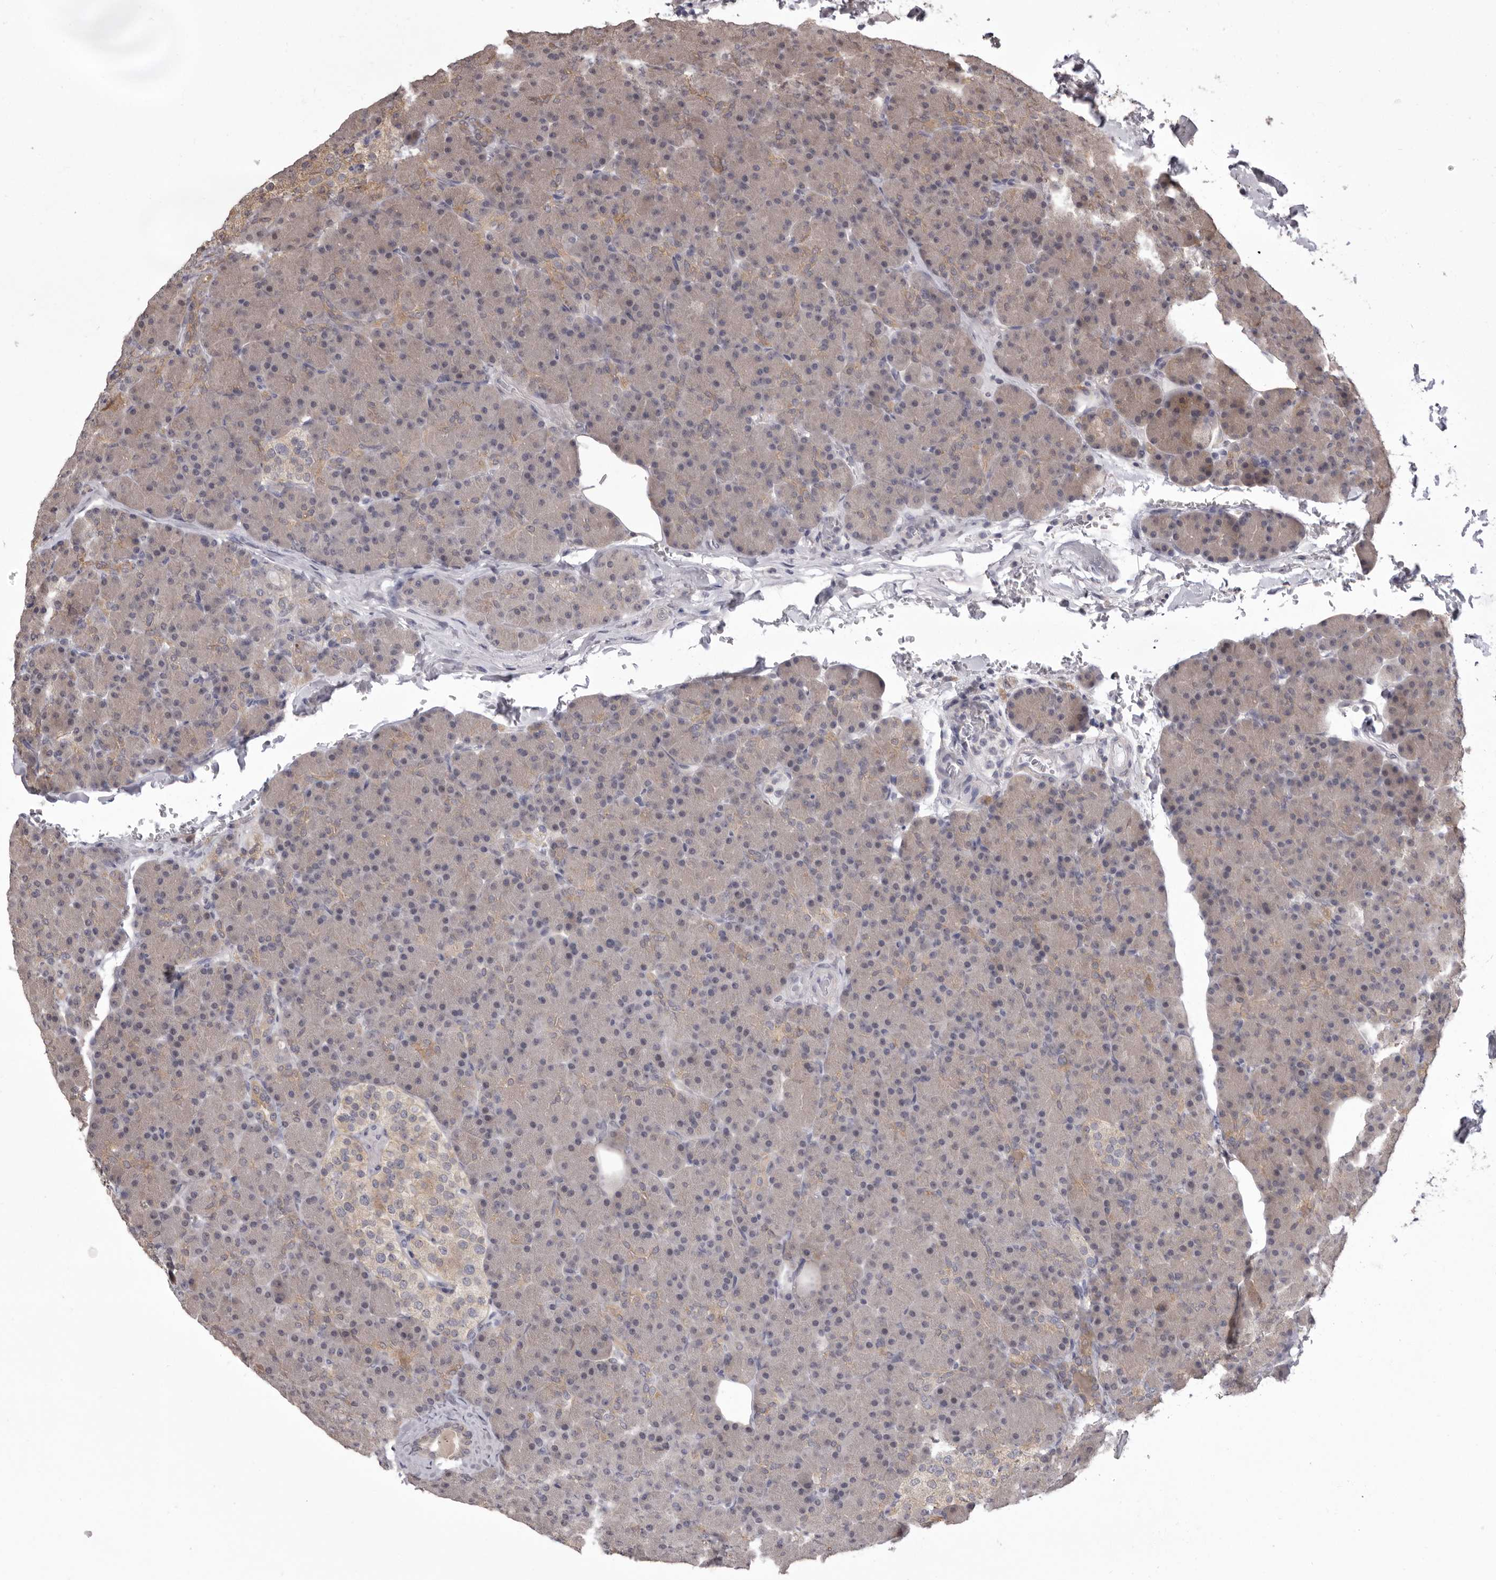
{"staining": {"intensity": "weak", "quantity": "<25%", "location": "cytoplasmic/membranous"}, "tissue": "pancreas", "cell_type": "Exocrine glandular cells", "image_type": "normal", "snomed": [{"axis": "morphology", "description": "Normal tissue, NOS"}, {"axis": "topography", "description": "Pancreas"}], "caption": "Immunohistochemistry (IHC) of normal pancreas displays no positivity in exocrine glandular cells.", "gene": "MDH1", "patient": {"sex": "female", "age": 43}}